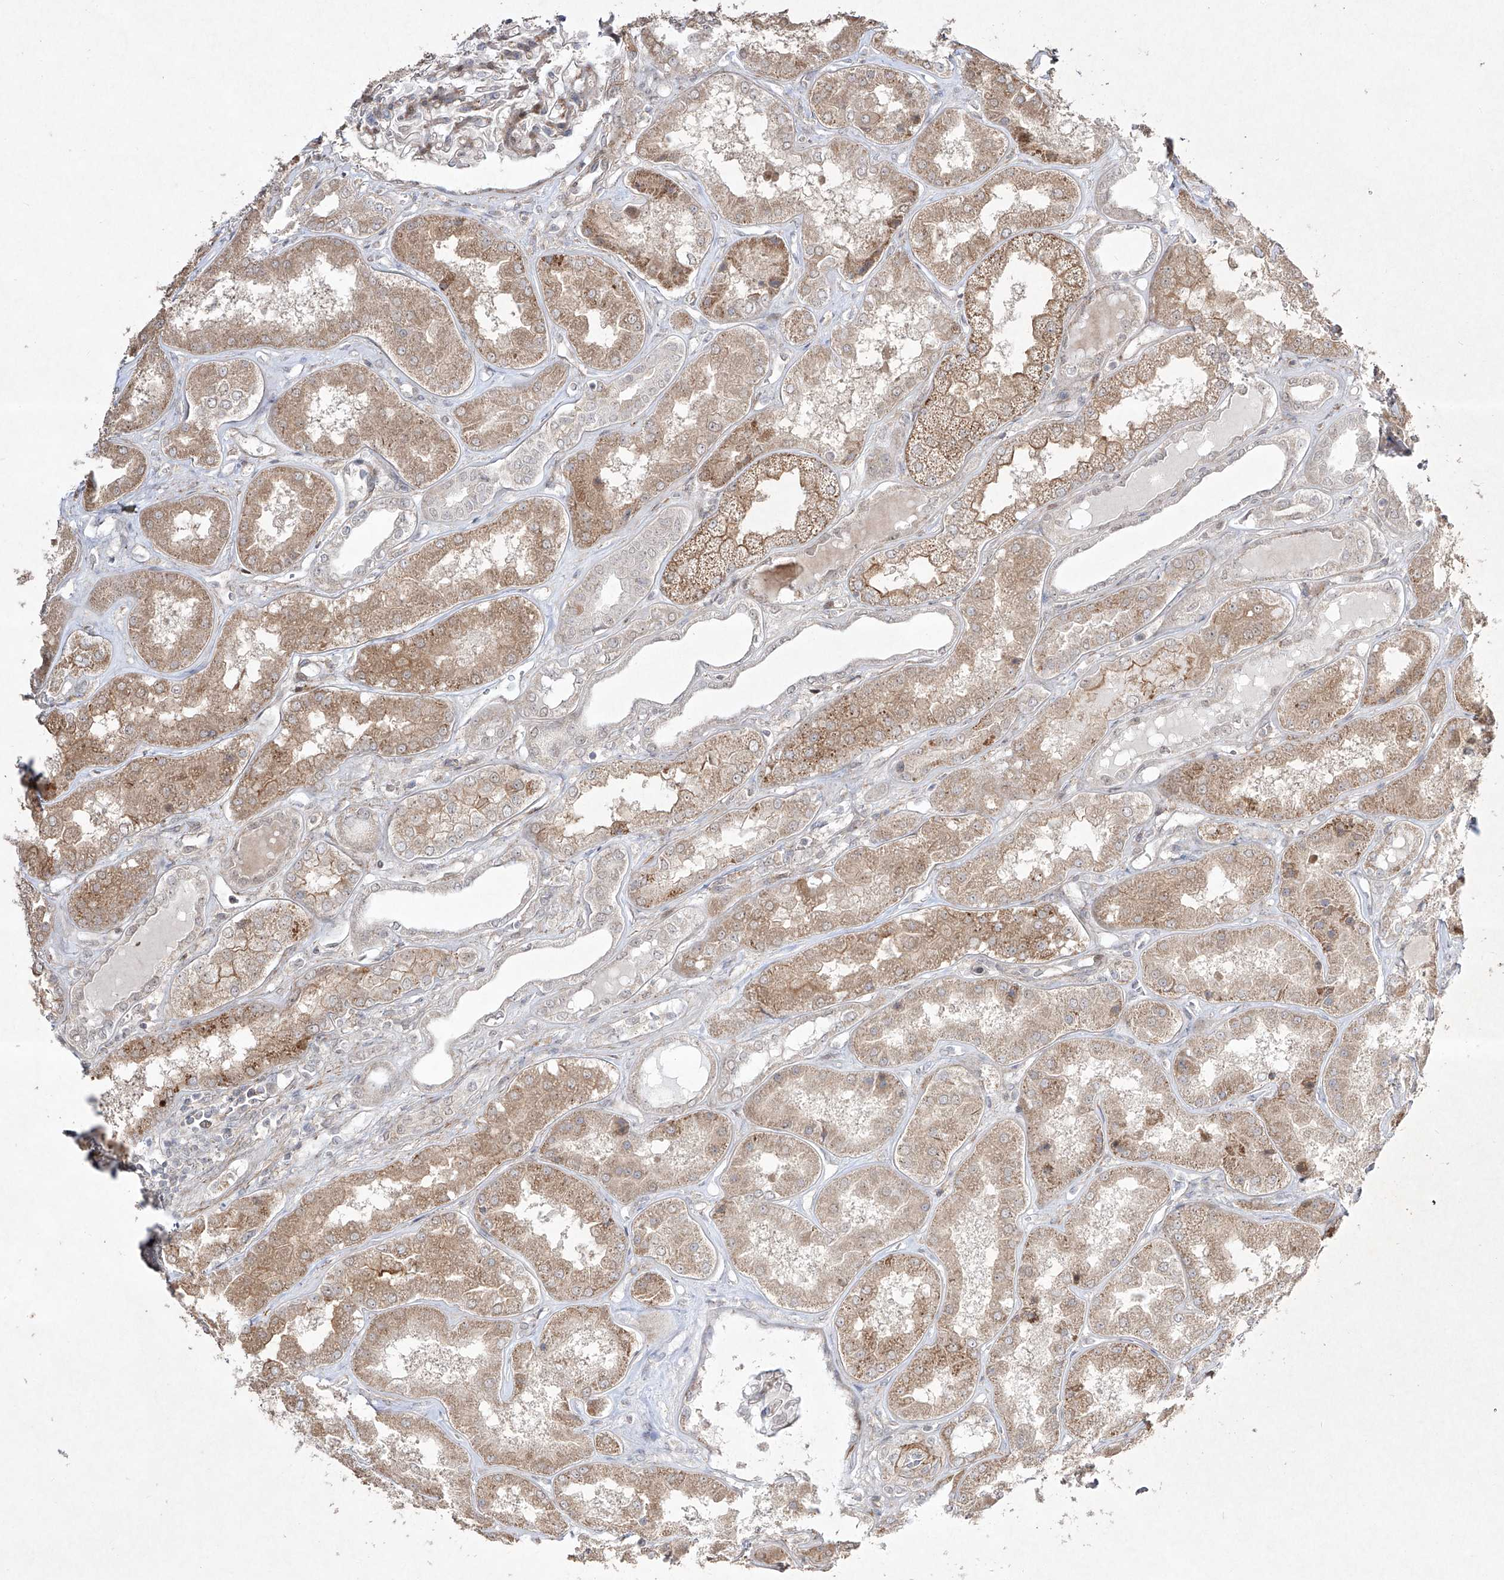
{"staining": {"intensity": "moderate", "quantity": "<25%", "location": "cytoplasmic/membranous"}, "tissue": "kidney", "cell_type": "Cells in glomeruli", "image_type": "normal", "snomed": [{"axis": "morphology", "description": "Normal tissue, NOS"}, {"axis": "topography", "description": "Kidney"}], "caption": "Protein expression analysis of unremarkable kidney exhibits moderate cytoplasmic/membranous staining in about <25% of cells in glomeruli.", "gene": "KDM1B", "patient": {"sex": "female", "age": 56}}